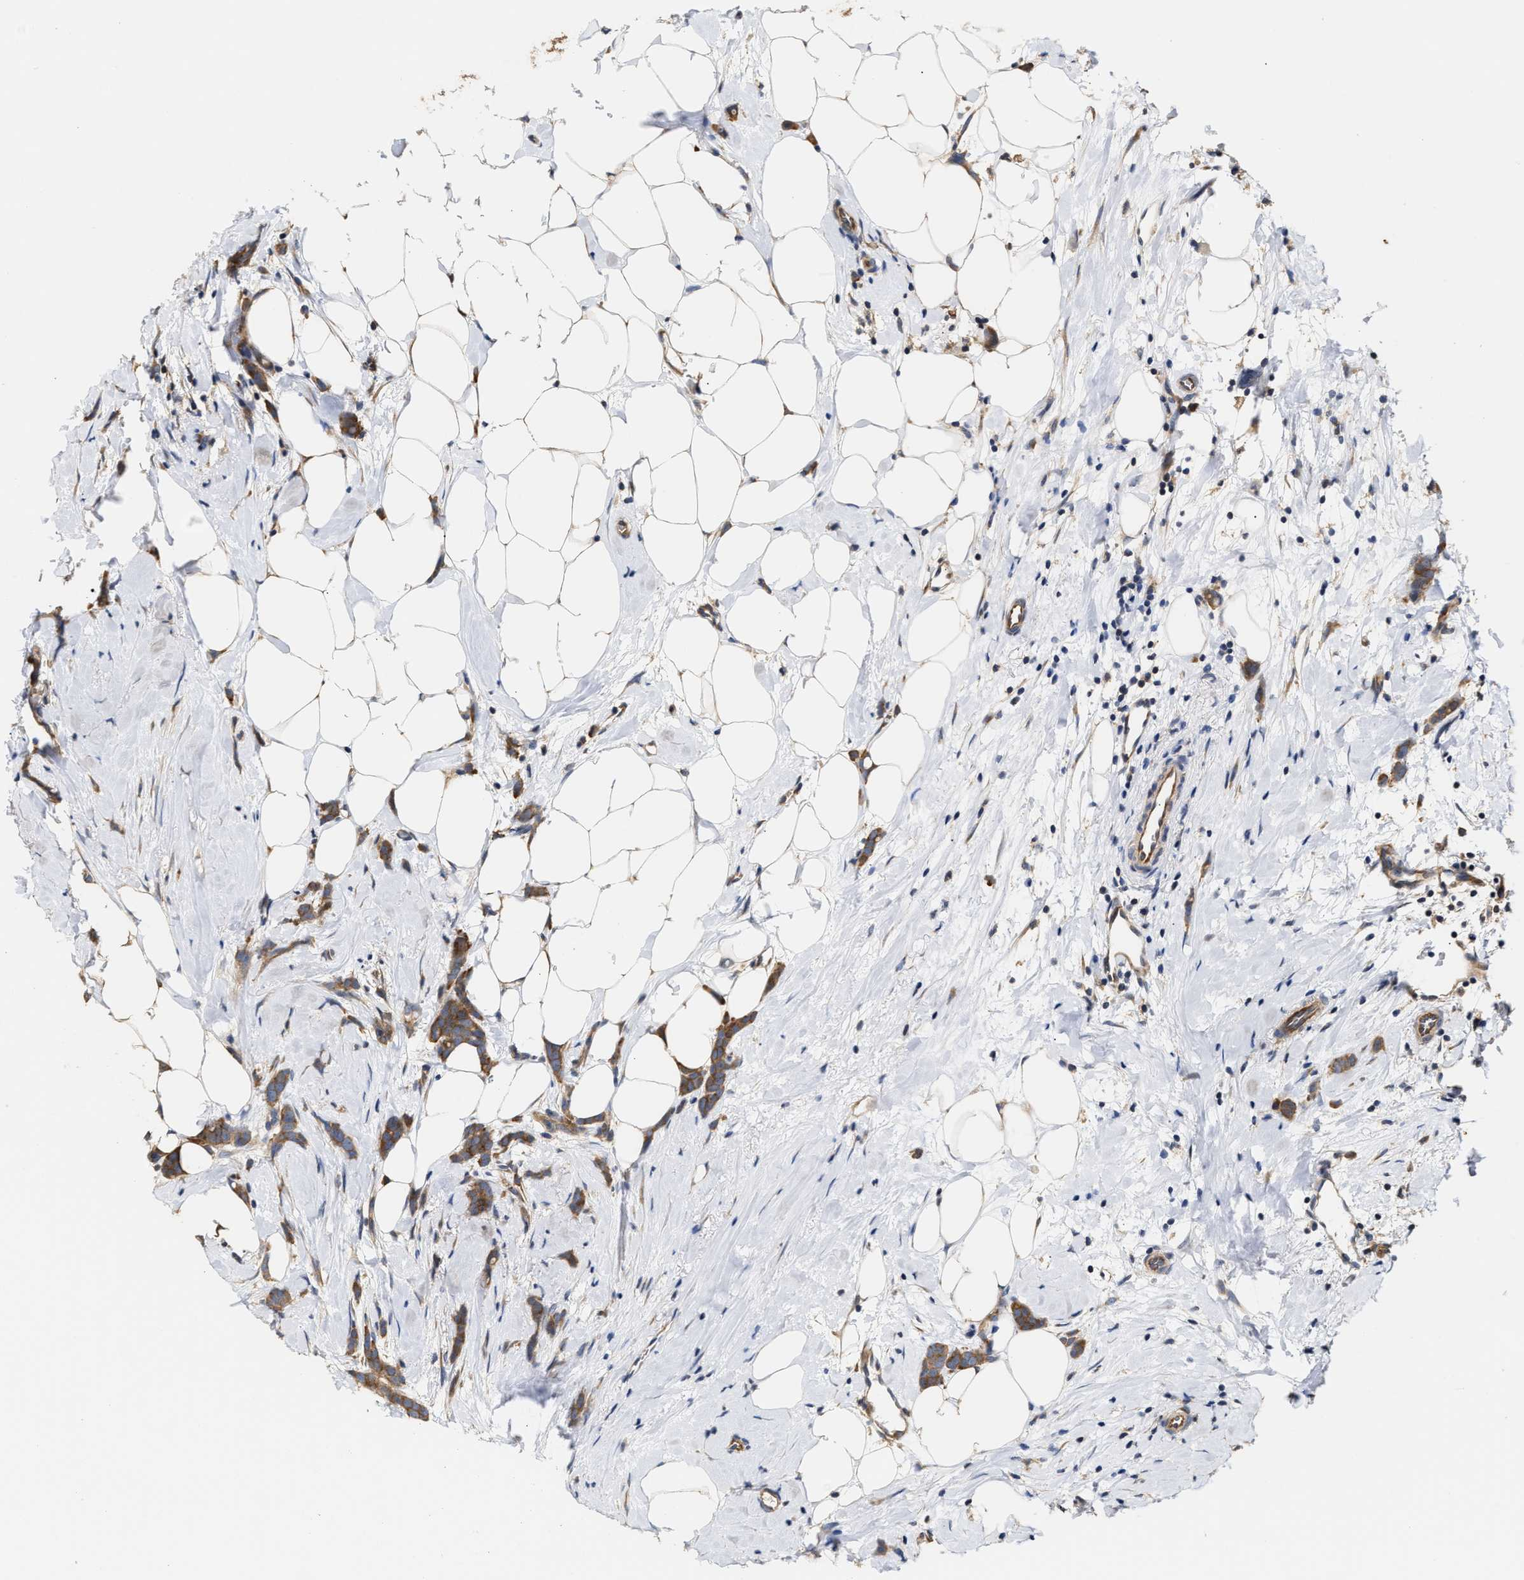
{"staining": {"intensity": "moderate", "quantity": ">75%", "location": "cytoplasmic/membranous"}, "tissue": "breast cancer", "cell_type": "Tumor cells", "image_type": "cancer", "snomed": [{"axis": "morphology", "description": "Lobular carcinoma, in situ"}, {"axis": "morphology", "description": "Lobular carcinoma"}, {"axis": "topography", "description": "Breast"}], "caption": "A high-resolution micrograph shows IHC staining of breast cancer (lobular carcinoma), which displays moderate cytoplasmic/membranous staining in approximately >75% of tumor cells.", "gene": "CLIP2", "patient": {"sex": "female", "age": 41}}